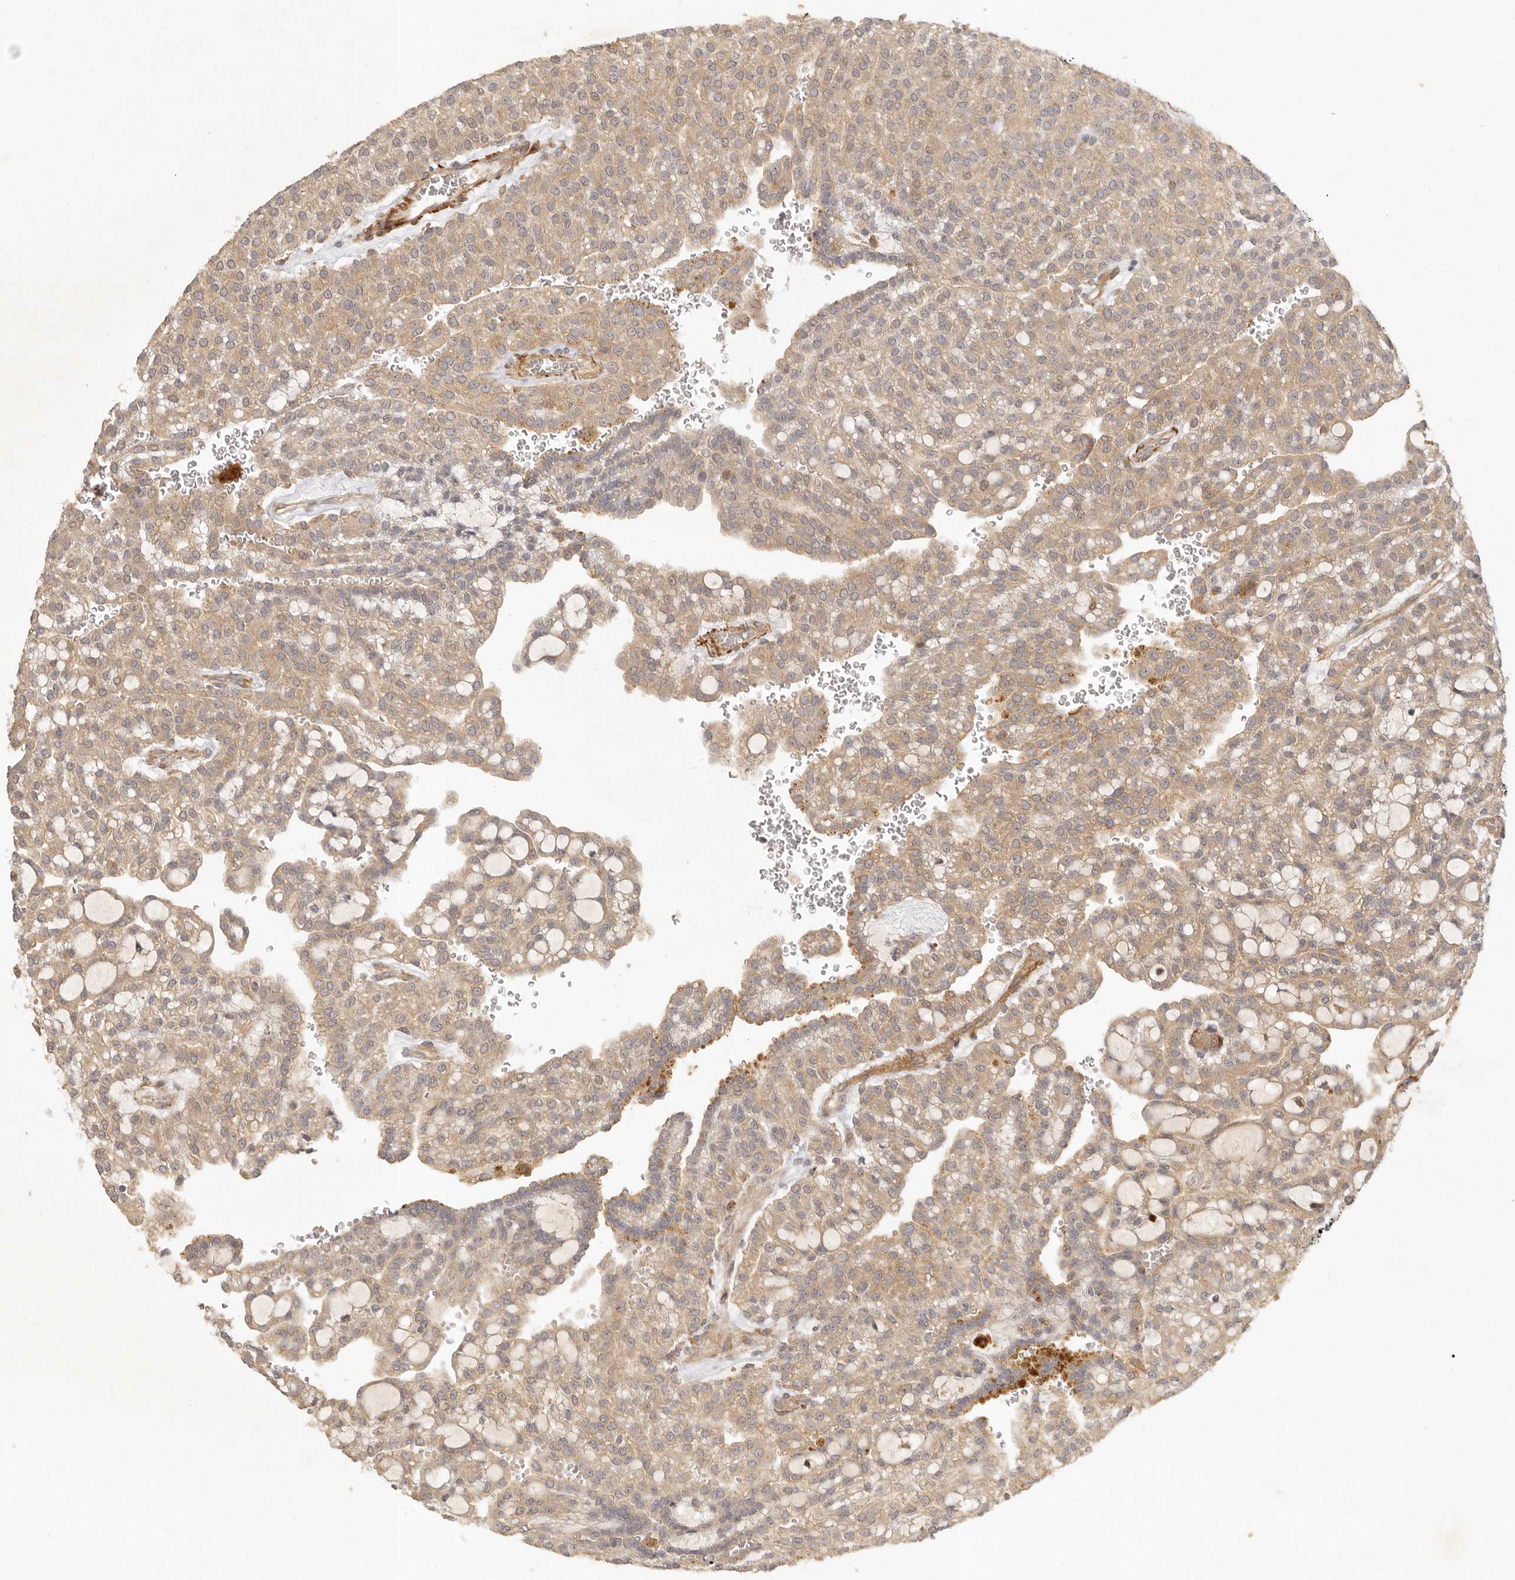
{"staining": {"intensity": "moderate", "quantity": ">75%", "location": "cytoplasmic/membranous"}, "tissue": "renal cancer", "cell_type": "Tumor cells", "image_type": "cancer", "snomed": [{"axis": "morphology", "description": "Adenocarcinoma, NOS"}, {"axis": "topography", "description": "Kidney"}], "caption": "Protein expression analysis of human adenocarcinoma (renal) reveals moderate cytoplasmic/membranous positivity in about >75% of tumor cells.", "gene": "VIPR1", "patient": {"sex": "male", "age": 63}}